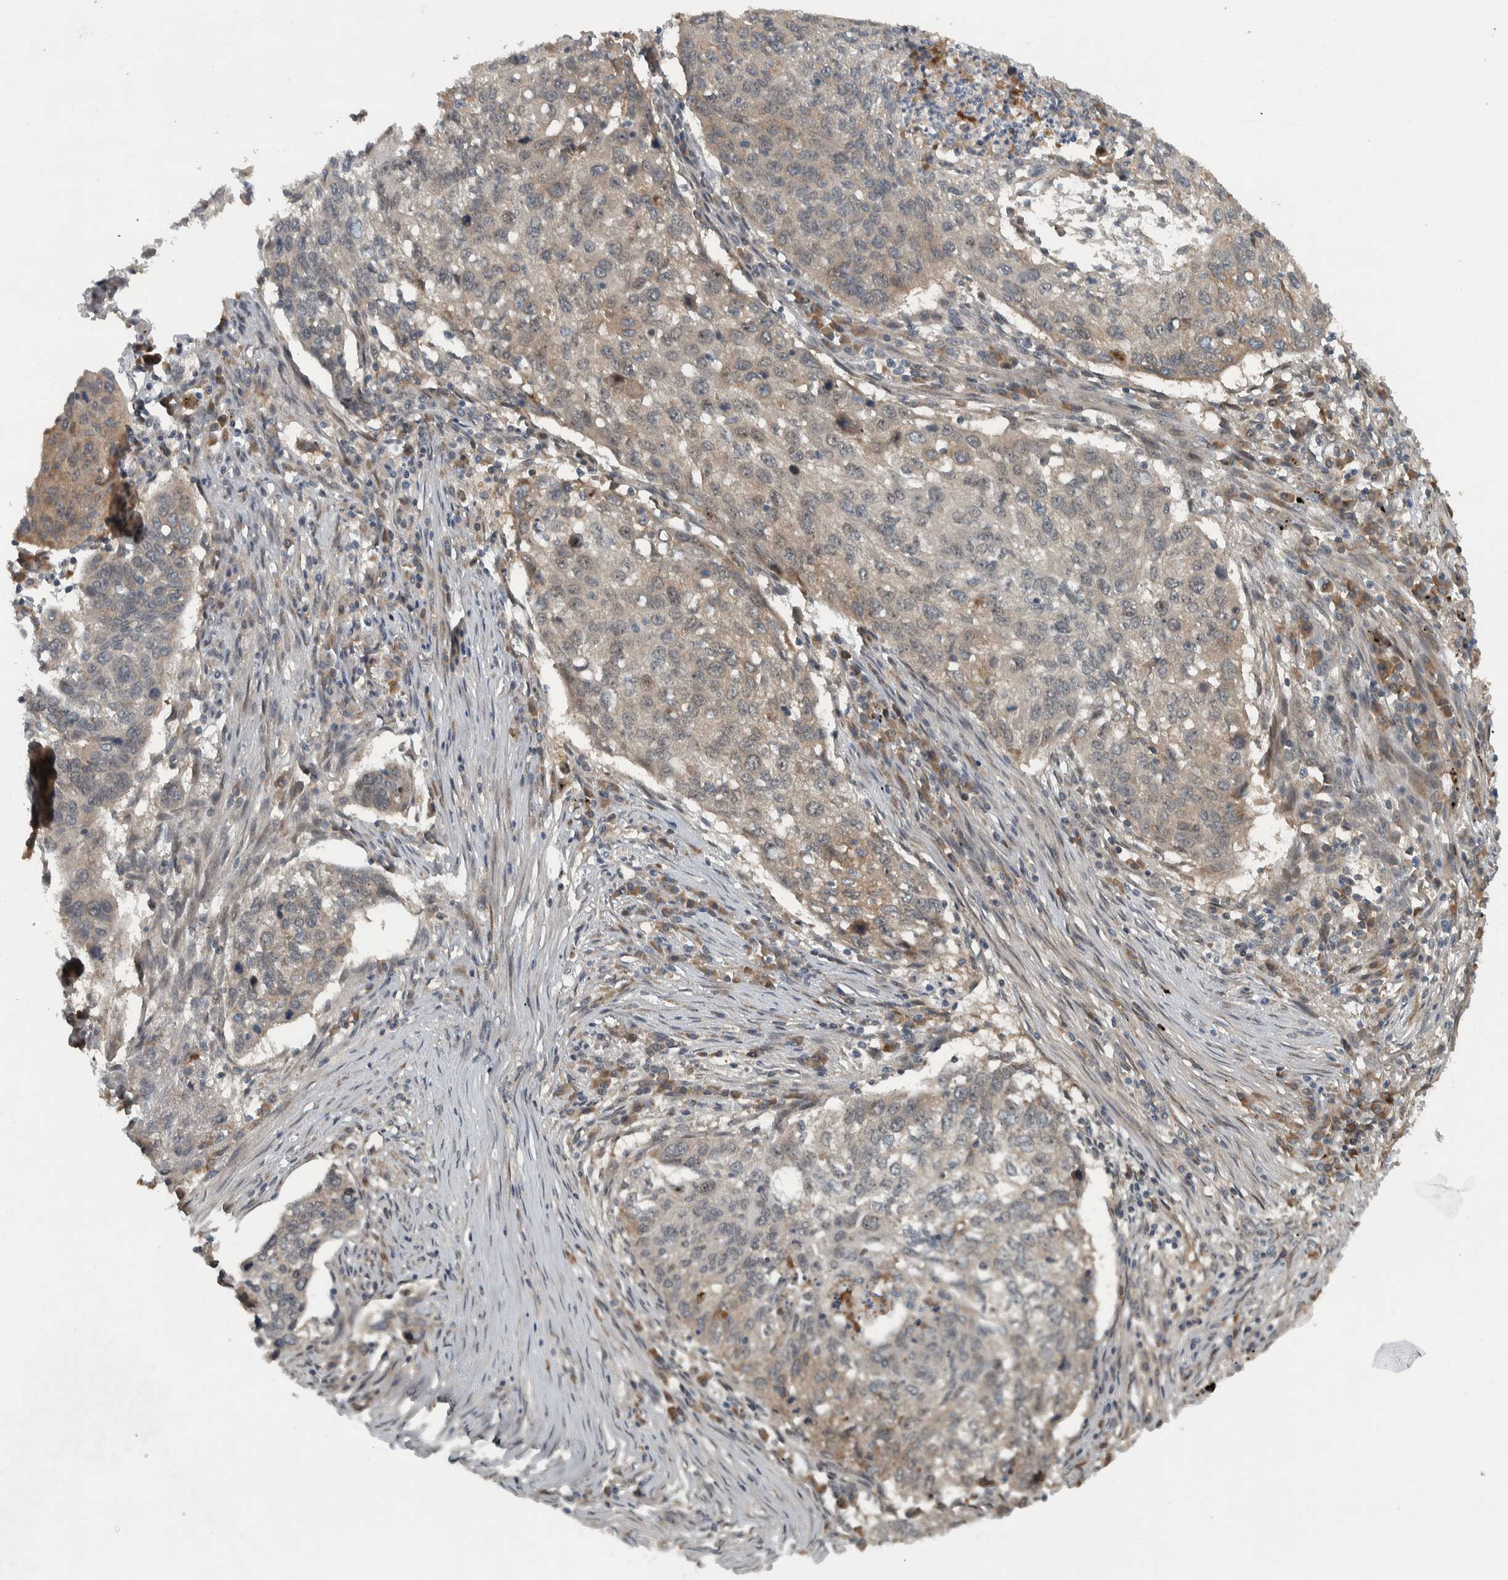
{"staining": {"intensity": "weak", "quantity": "<25%", "location": "cytoplasmic/membranous,nuclear"}, "tissue": "lung cancer", "cell_type": "Tumor cells", "image_type": "cancer", "snomed": [{"axis": "morphology", "description": "Squamous cell carcinoma, NOS"}, {"axis": "topography", "description": "Lung"}], "caption": "A high-resolution photomicrograph shows IHC staining of lung cancer (squamous cell carcinoma), which exhibits no significant positivity in tumor cells. (Brightfield microscopy of DAB (3,3'-diaminobenzidine) immunohistochemistry at high magnification).", "gene": "XPO5", "patient": {"sex": "female", "age": 63}}